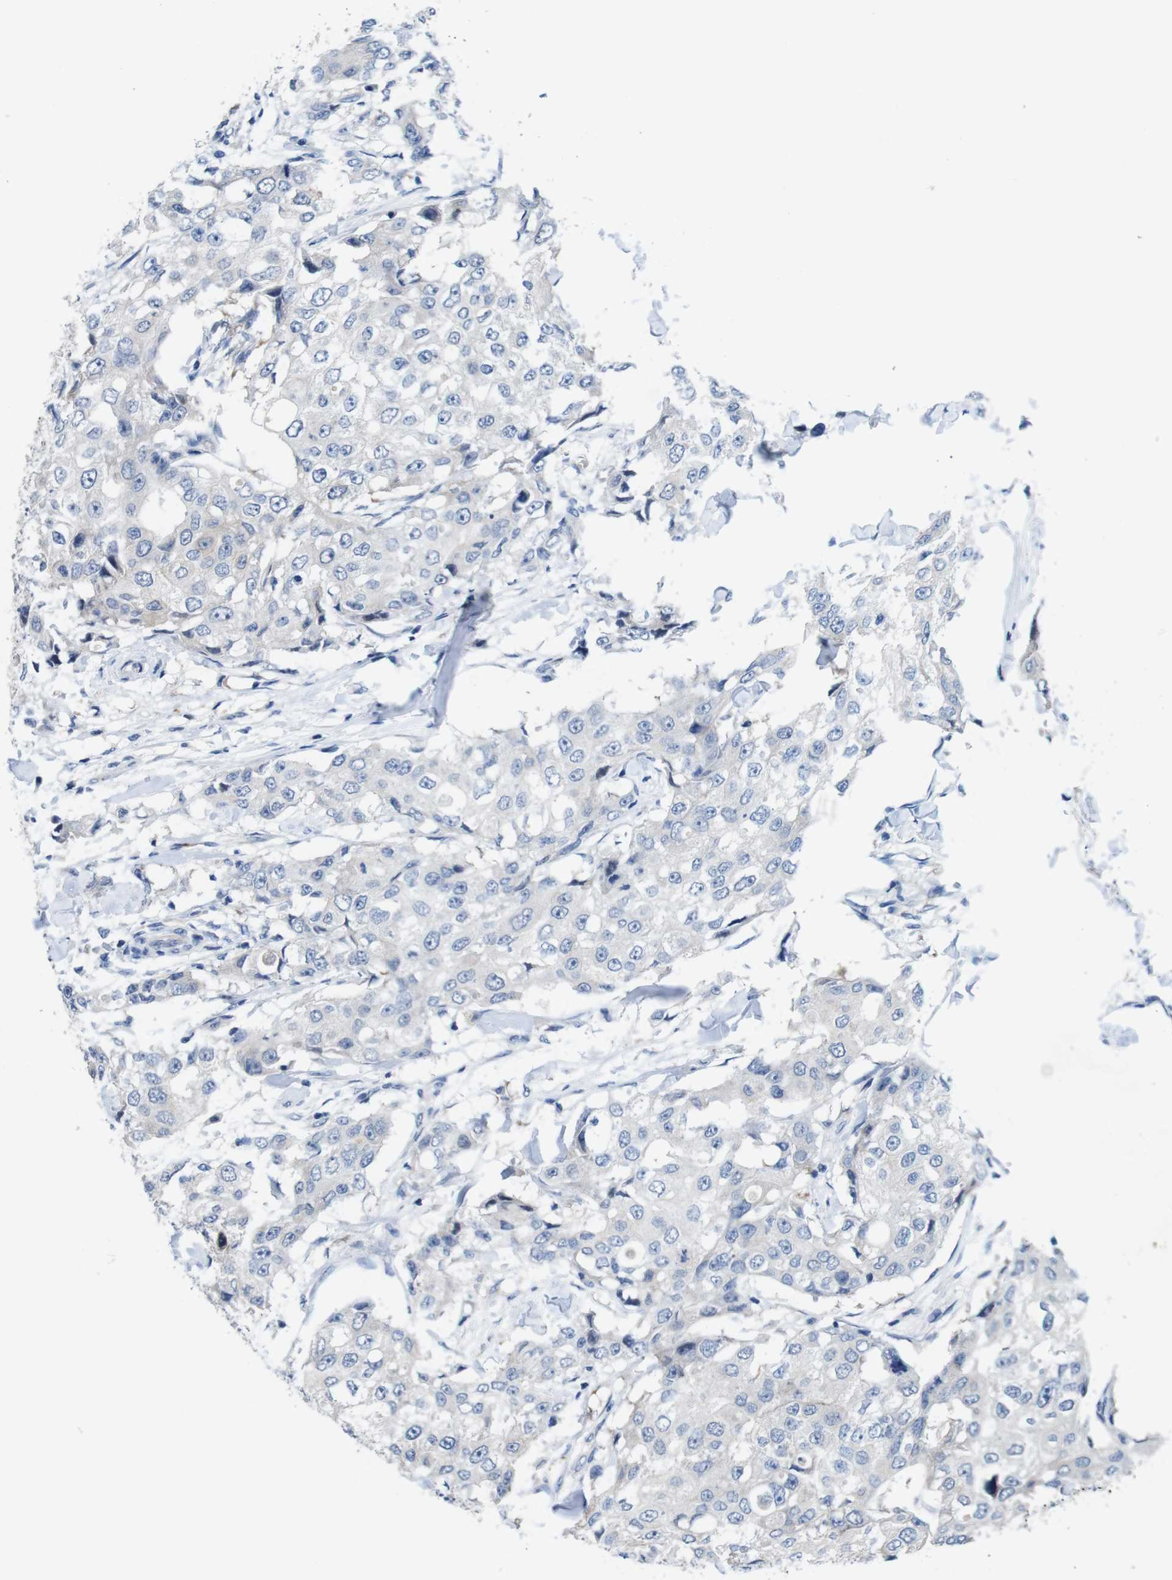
{"staining": {"intensity": "negative", "quantity": "none", "location": "none"}, "tissue": "breast cancer", "cell_type": "Tumor cells", "image_type": "cancer", "snomed": [{"axis": "morphology", "description": "Duct carcinoma"}, {"axis": "topography", "description": "Breast"}], "caption": "IHC micrograph of human breast invasive ductal carcinoma stained for a protein (brown), which reveals no positivity in tumor cells.", "gene": "C1RL", "patient": {"sex": "female", "age": 27}}